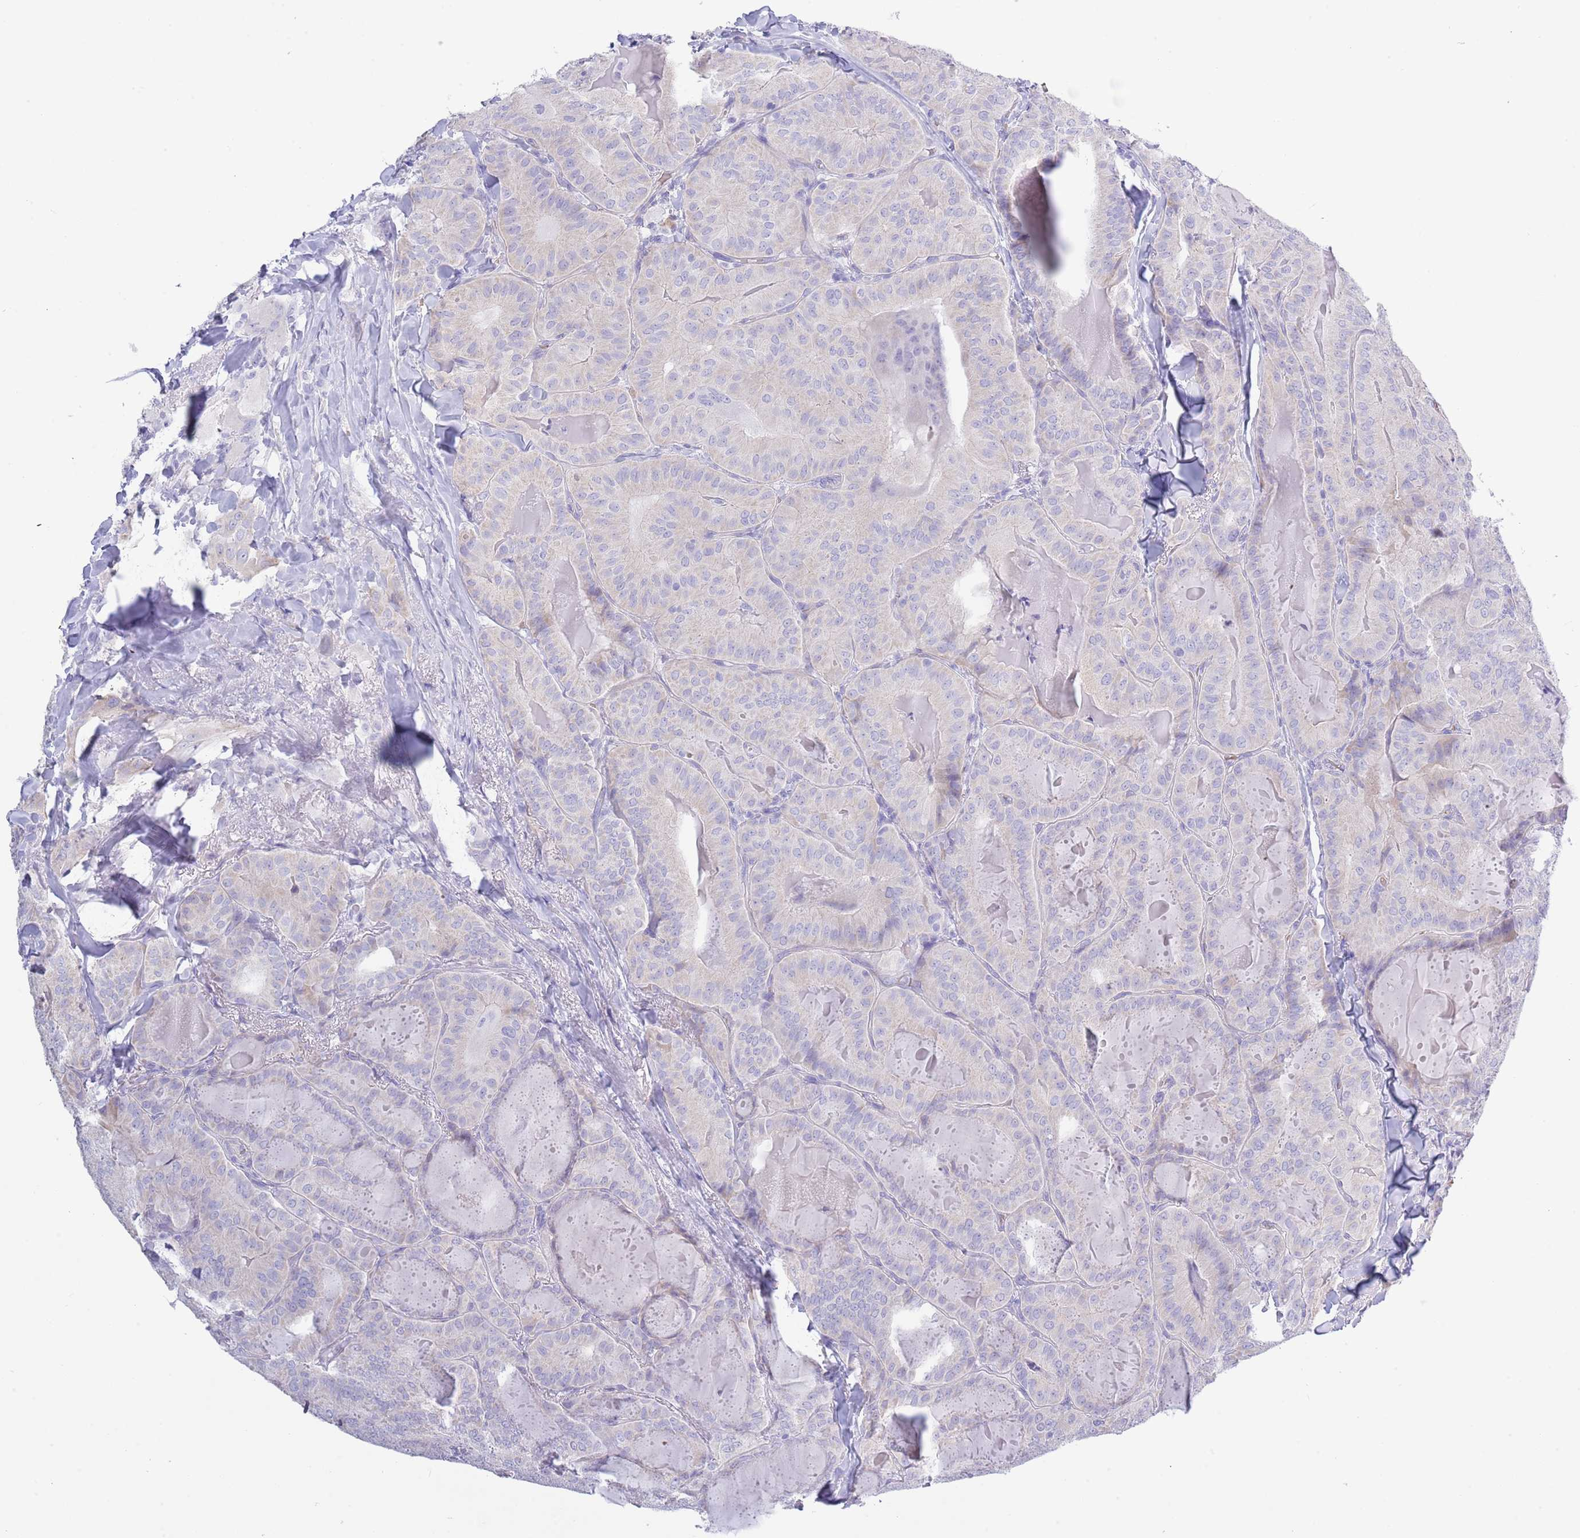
{"staining": {"intensity": "negative", "quantity": "none", "location": "none"}, "tissue": "thyroid cancer", "cell_type": "Tumor cells", "image_type": "cancer", "snomed": [{"axis": "morphology", "description": "Papillary adenocarcinoma, NOS"}, {"axis": "topography", "description": "Thyroid gland"}], "caption": "High power microscopy micrograph of an IHC photomicrograph of thyroid papillary adenocarcinoma, revealing no significant positivity in tumor cells. (DAB (3,3'-diaminobenzidine) IHC with hematoxylin counter stain).", "gene": "ACR", "patient": {"sex": "female", "age": 68}}